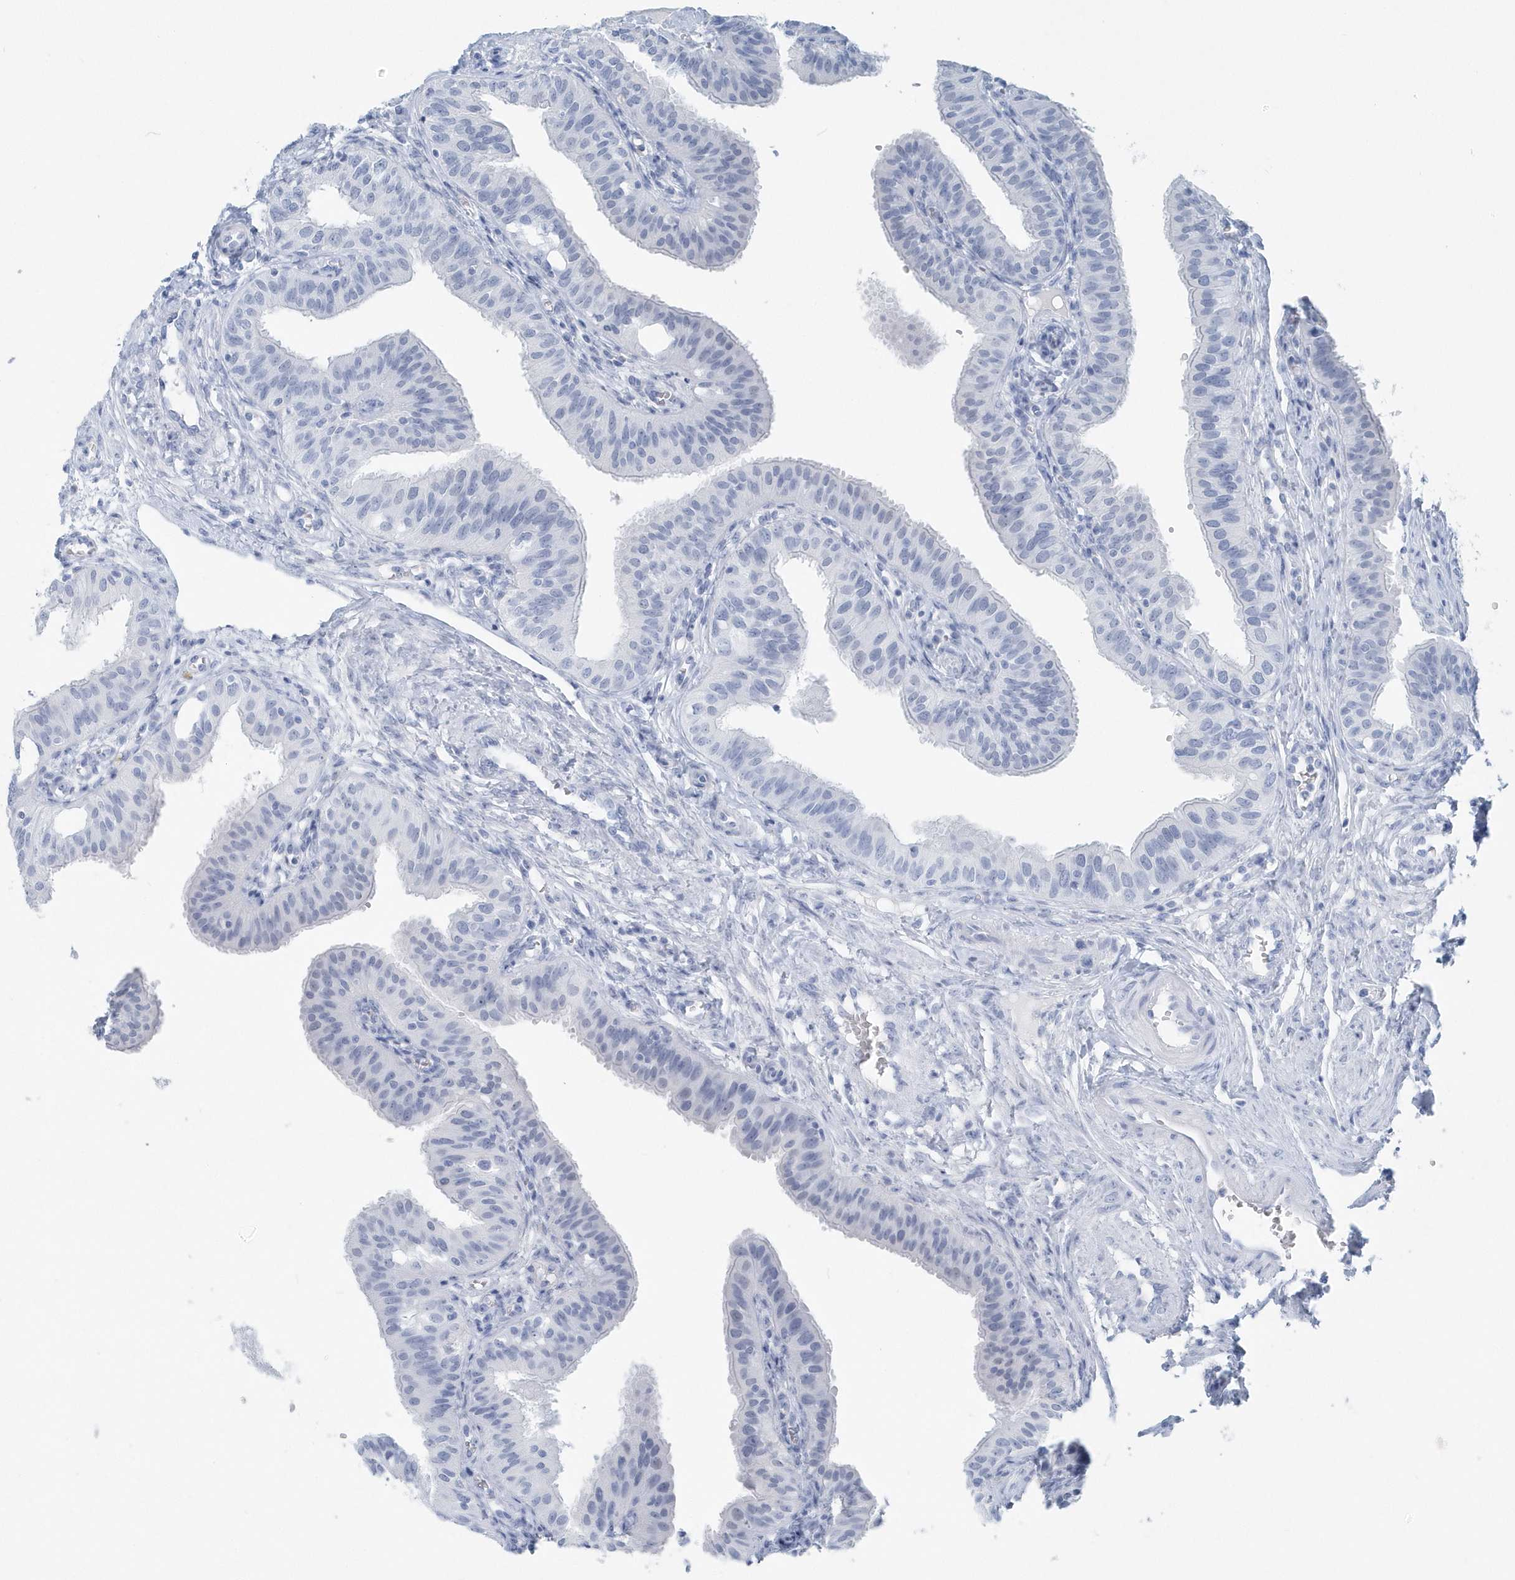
{"staining": {"intensity": "negative", "quantity": "none", "location": "none"}, "tissue": "fallopian tube", "cell_type": "Glandular cells", "image_type": "normal", "snomed": [{"axis": "morphology", "description": "Normal tissue, NOS"}, {"axis": "topography", "description": "Fallopian tube"}, {"axis": "topography", "description": "Ovary"}], "caption": "Glandular cells show no significant expression in benign fallopian tube.", "gene": "PTPRO", "patient": {"sex": "female", "age": 42}}